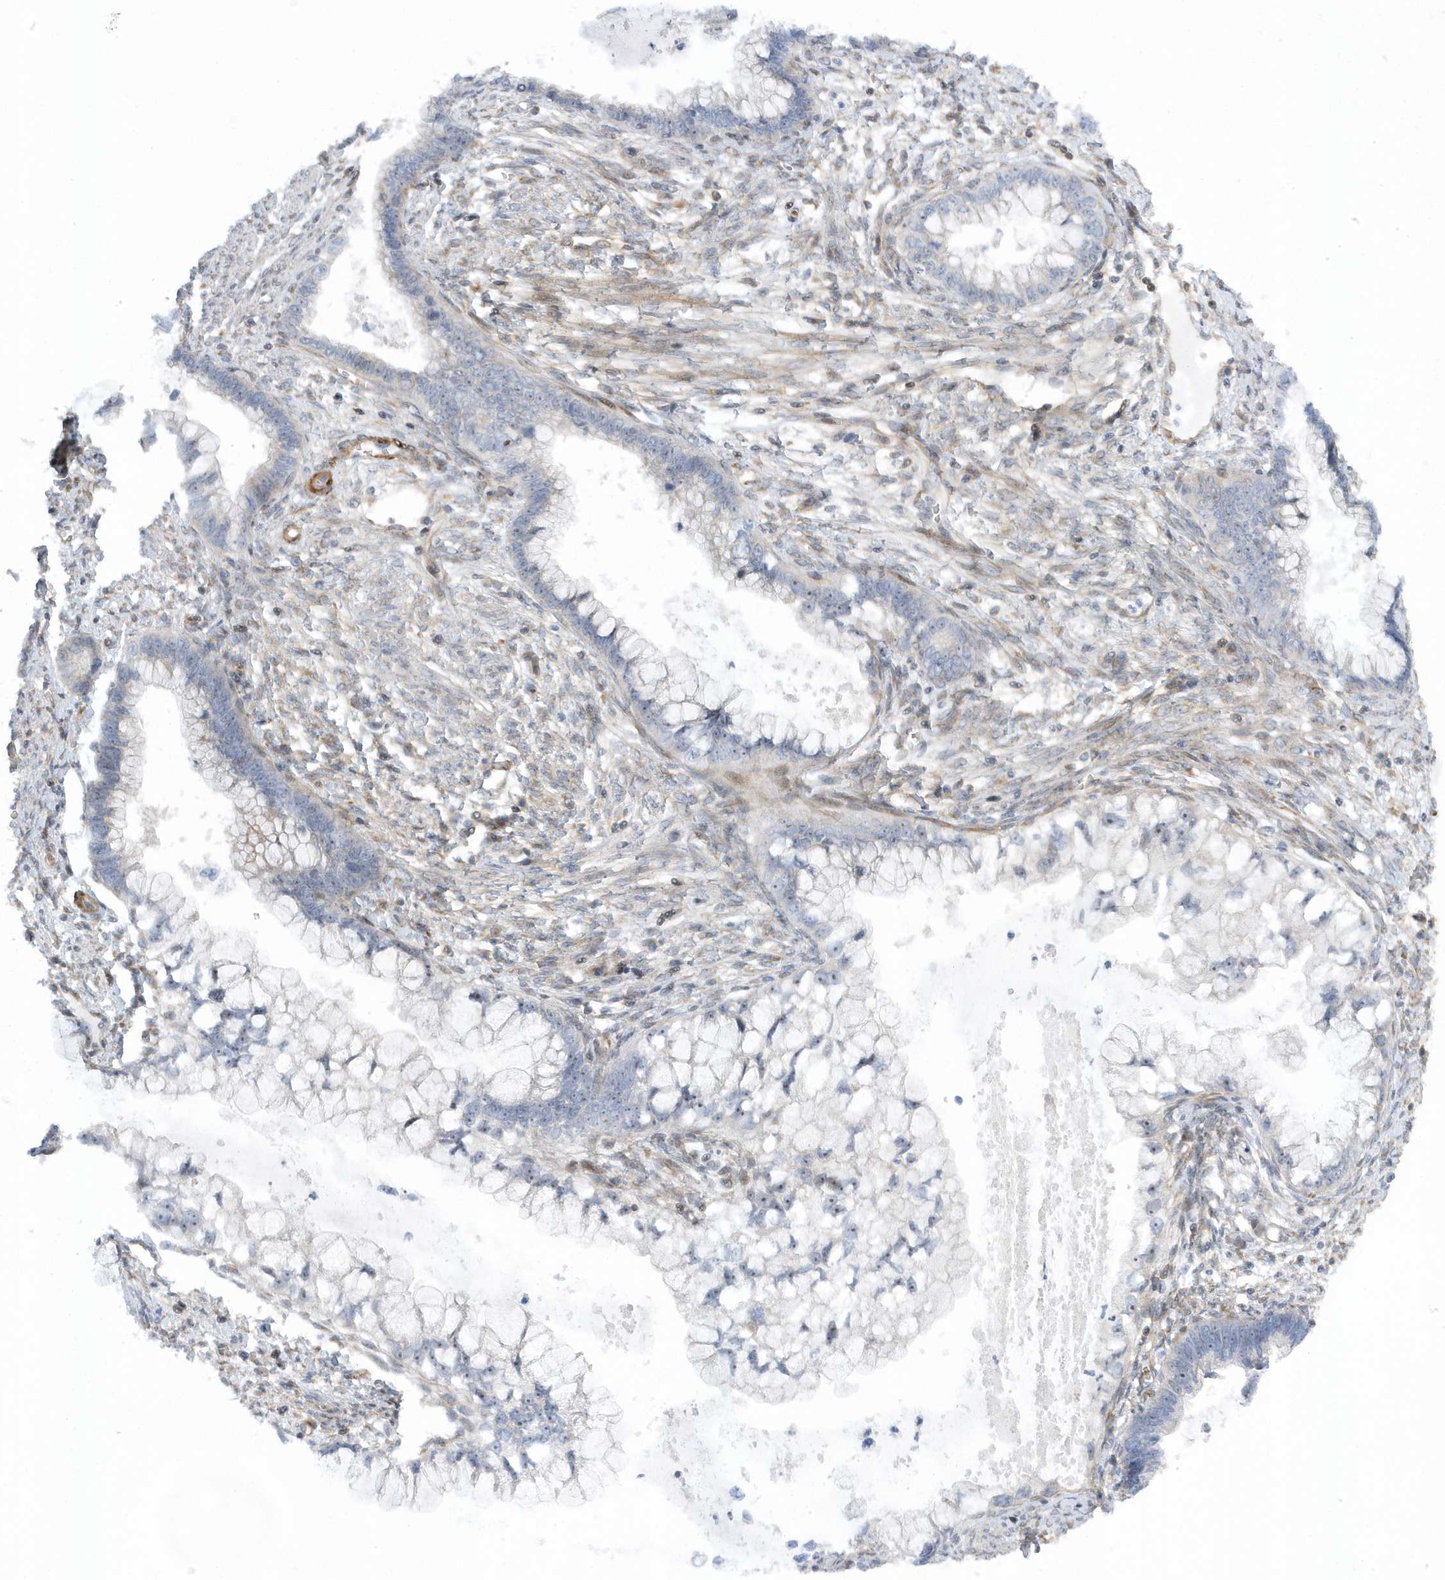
{"staining": {"intensity": "negative", "quantity": "none", "location": "none"}, "tissue": "cervical cancer", "cell_type": "Tumor cells", "image_type": "cancer", "snomed": [{"axis": "morphology", "description": "Adenocarcinoma, NOS"}, {"axis": "topography", "description": "Cervix"}], "caption": "IHC of human cervical cancer (adenocarcinoma) displays no positivity in tumor cells. The staining was performed using DAB (3,3'-diaminobenzidine) to visualize the protein expression in brown, while the nuclei were stained in blue with hematoxylin (Magnification: 20x).", "gene": "MAP7D3", "patient": {"sex": "female", "age": 44}}